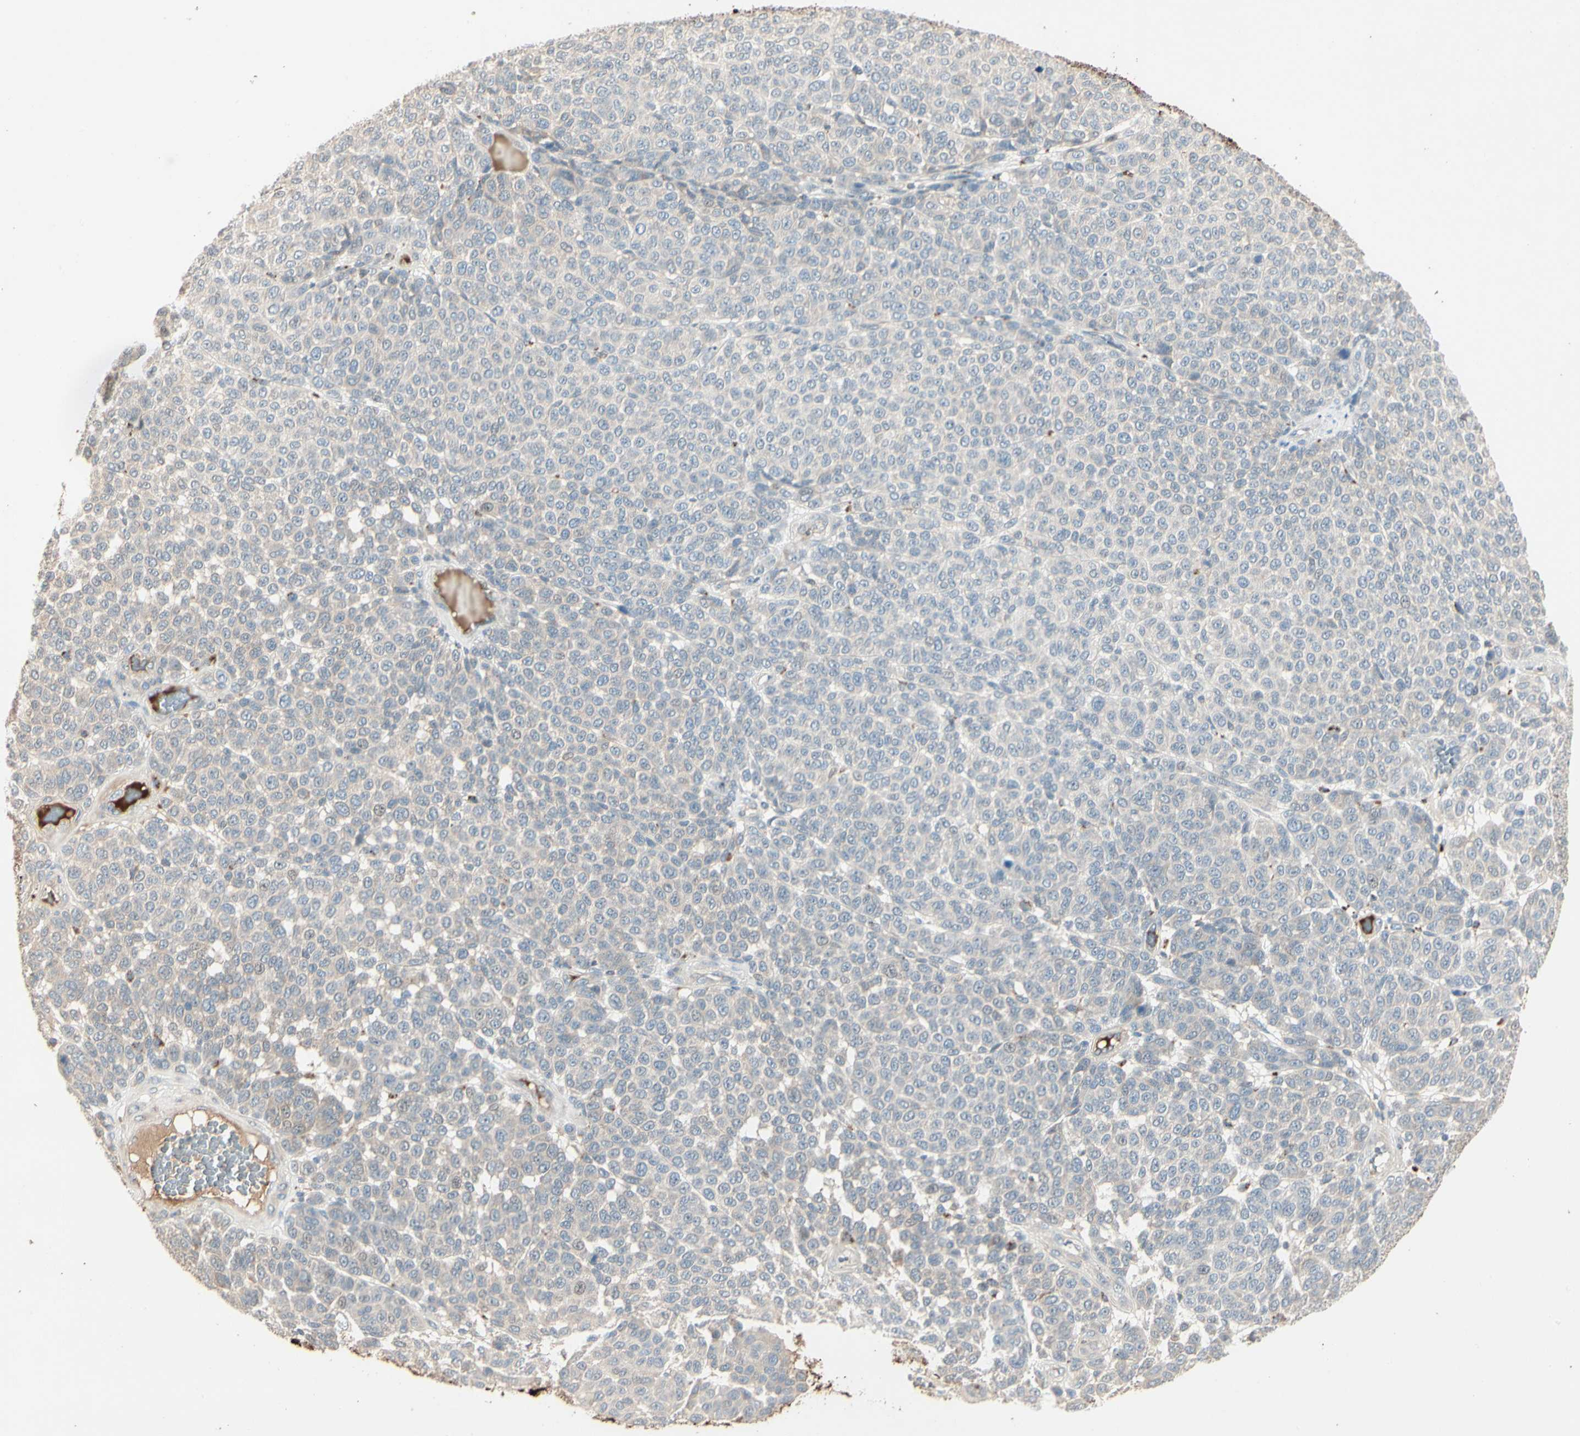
{"staining": {"intensity": "weak", "quantity": "<25%", "location": "cytoplasmic/membranous"}, "tissue": "melanoma", "cell_type": "Tumor cells", "image_type": "cancer", "snomed": [{"axis": "morphology", "description": "Malignant melanoma, NOS"}, {"axis": "topography", "description": "Skin"}], "caption": "A high-resolution micrograph shows immunohistochemistry staining of malignant melanoma, which displays no significant positivity in tumor cells.", "gene": "SKIL", "patient": {"sex": "male", "age": 64}}